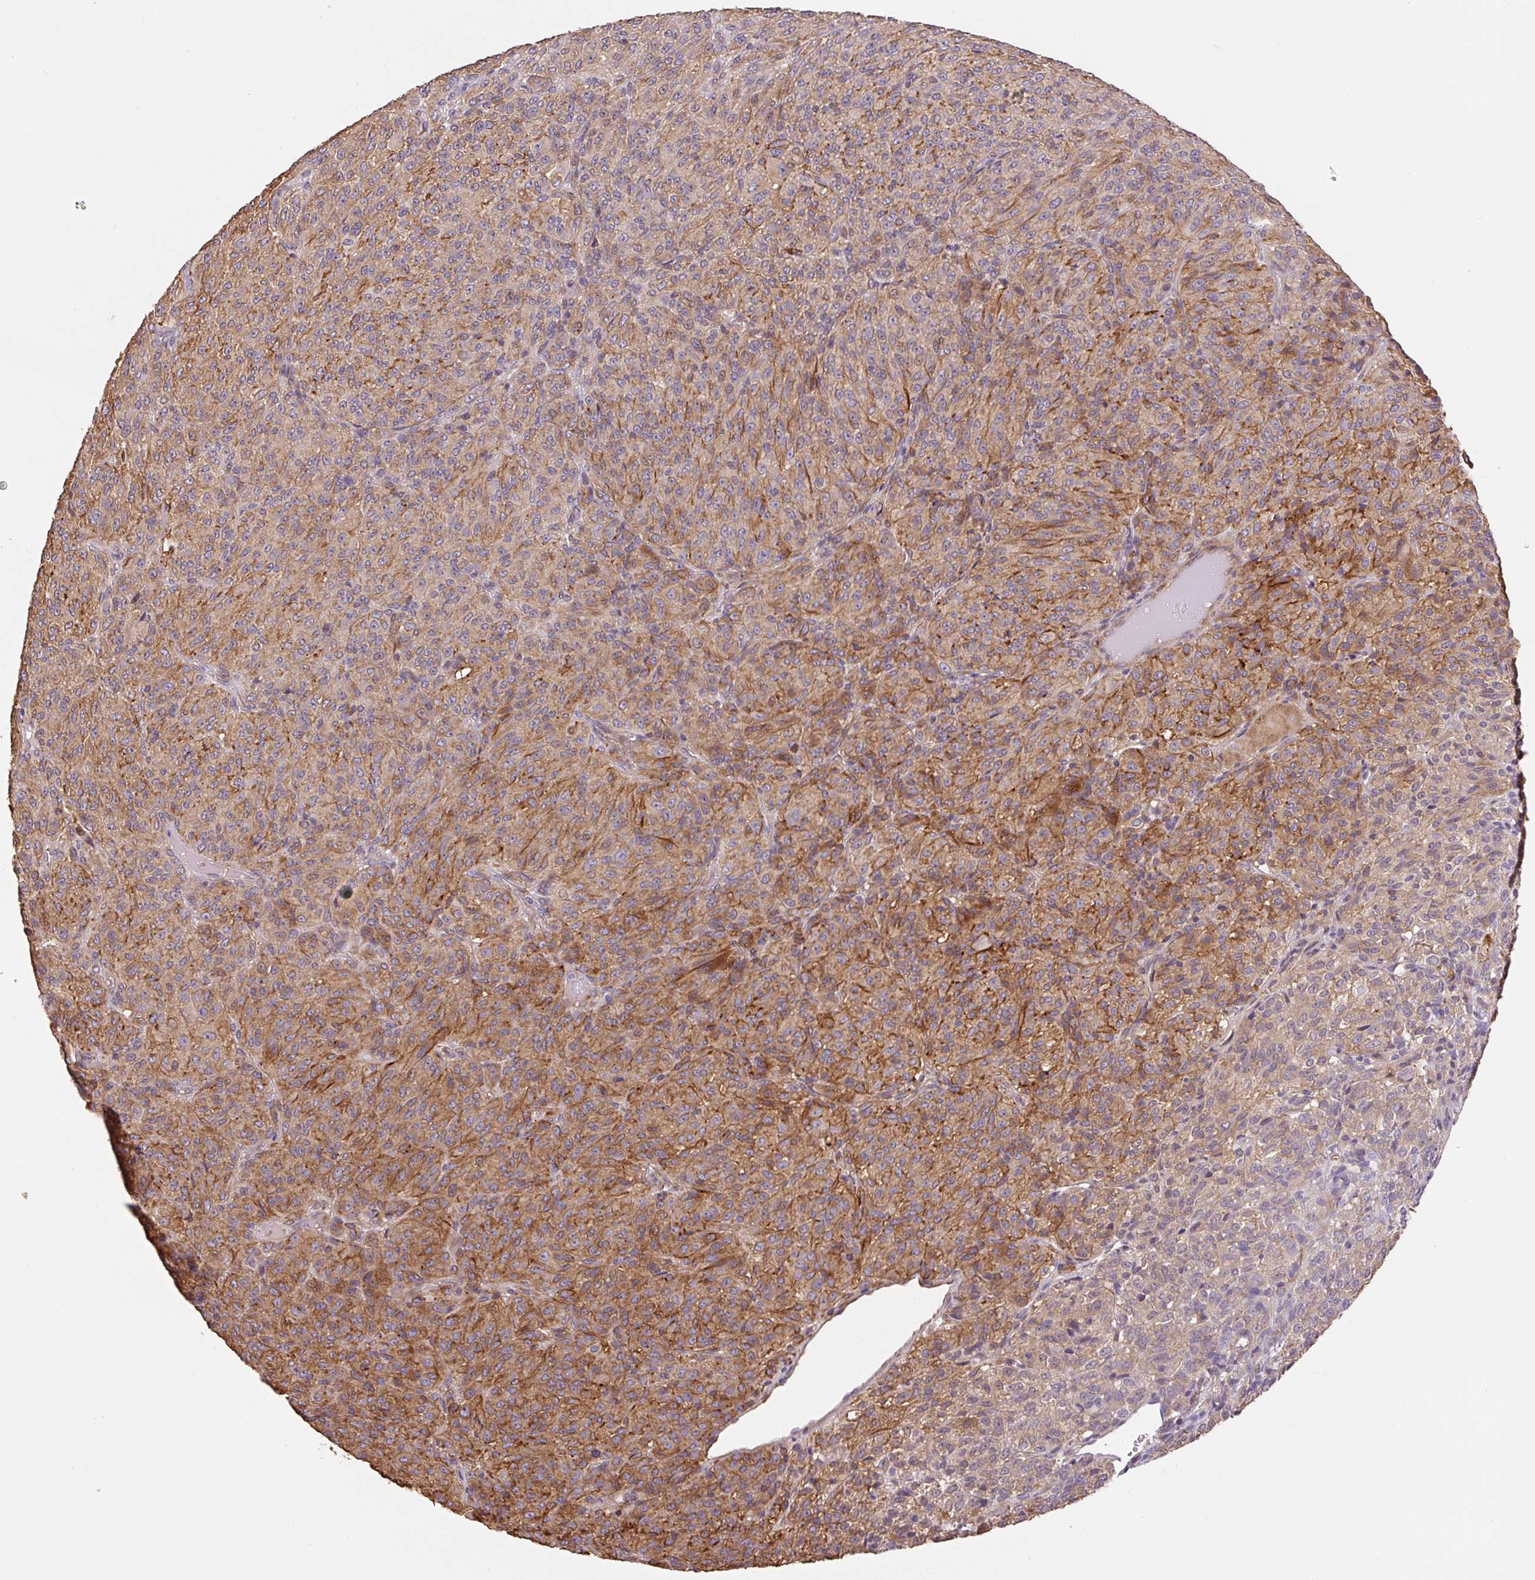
{"staining": {"intensity": "moderate", "quantity": "25%-75%", "location": "cytoplasmic/membranous"}, "tissue": "melanoma", "cell_type": "Tumor cells", "image_type": "cancer", "snomed": [{"axis": "morphology", "description": "Malignant melanoma, Metastatic site"}, {"axis": "topography", "description": "Brain"}], "caption": "Moderate cytoplasmic/membranous protein positivity is identified in about 25%-75% of tumor cells in melanoma.", "gene": "COX8A", "patient": {"sex": "female", "age": 56}}